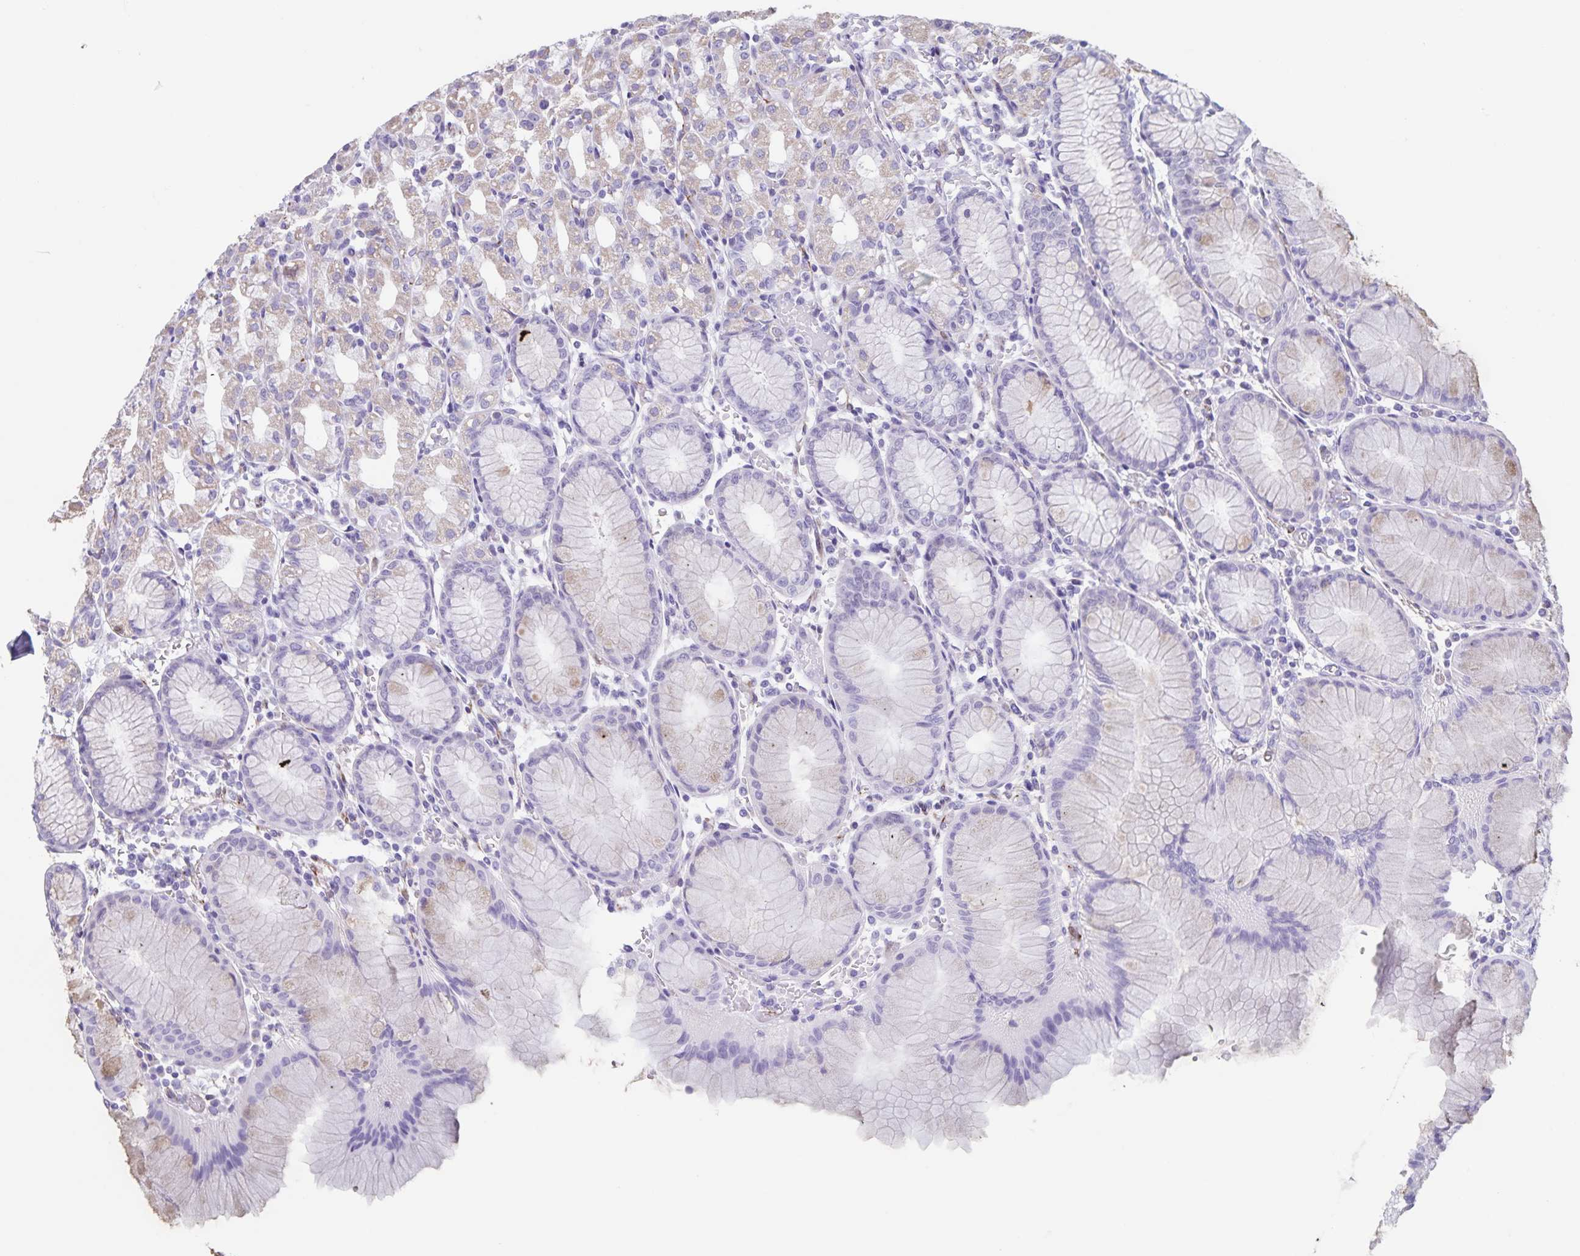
{"staining": {"intensity": "weak", "quantity": "25%-75%", "location": "cytoplasmic/membranous"}, "tissue": "stomach", "cell_type": "Glandular cells", "image_type": "normal", "snomed": [{"axis": "morphology", "description": "Normal tissue, NOS"}, {"axis": "topography", "description": "Stomach"}], "caption": "Immunohistochemistry (DAB (3,3'-diaminobenzidine)) staining of unremarkable stomach exhibits weak cytoplasmic/membranous protein positivity in about 25%-75% of glandular cells. (Brightfield microscopy of DAB IHC at high magnification).", "gene": "SYNM", "patient": {"sex": "female", "age": 57}}